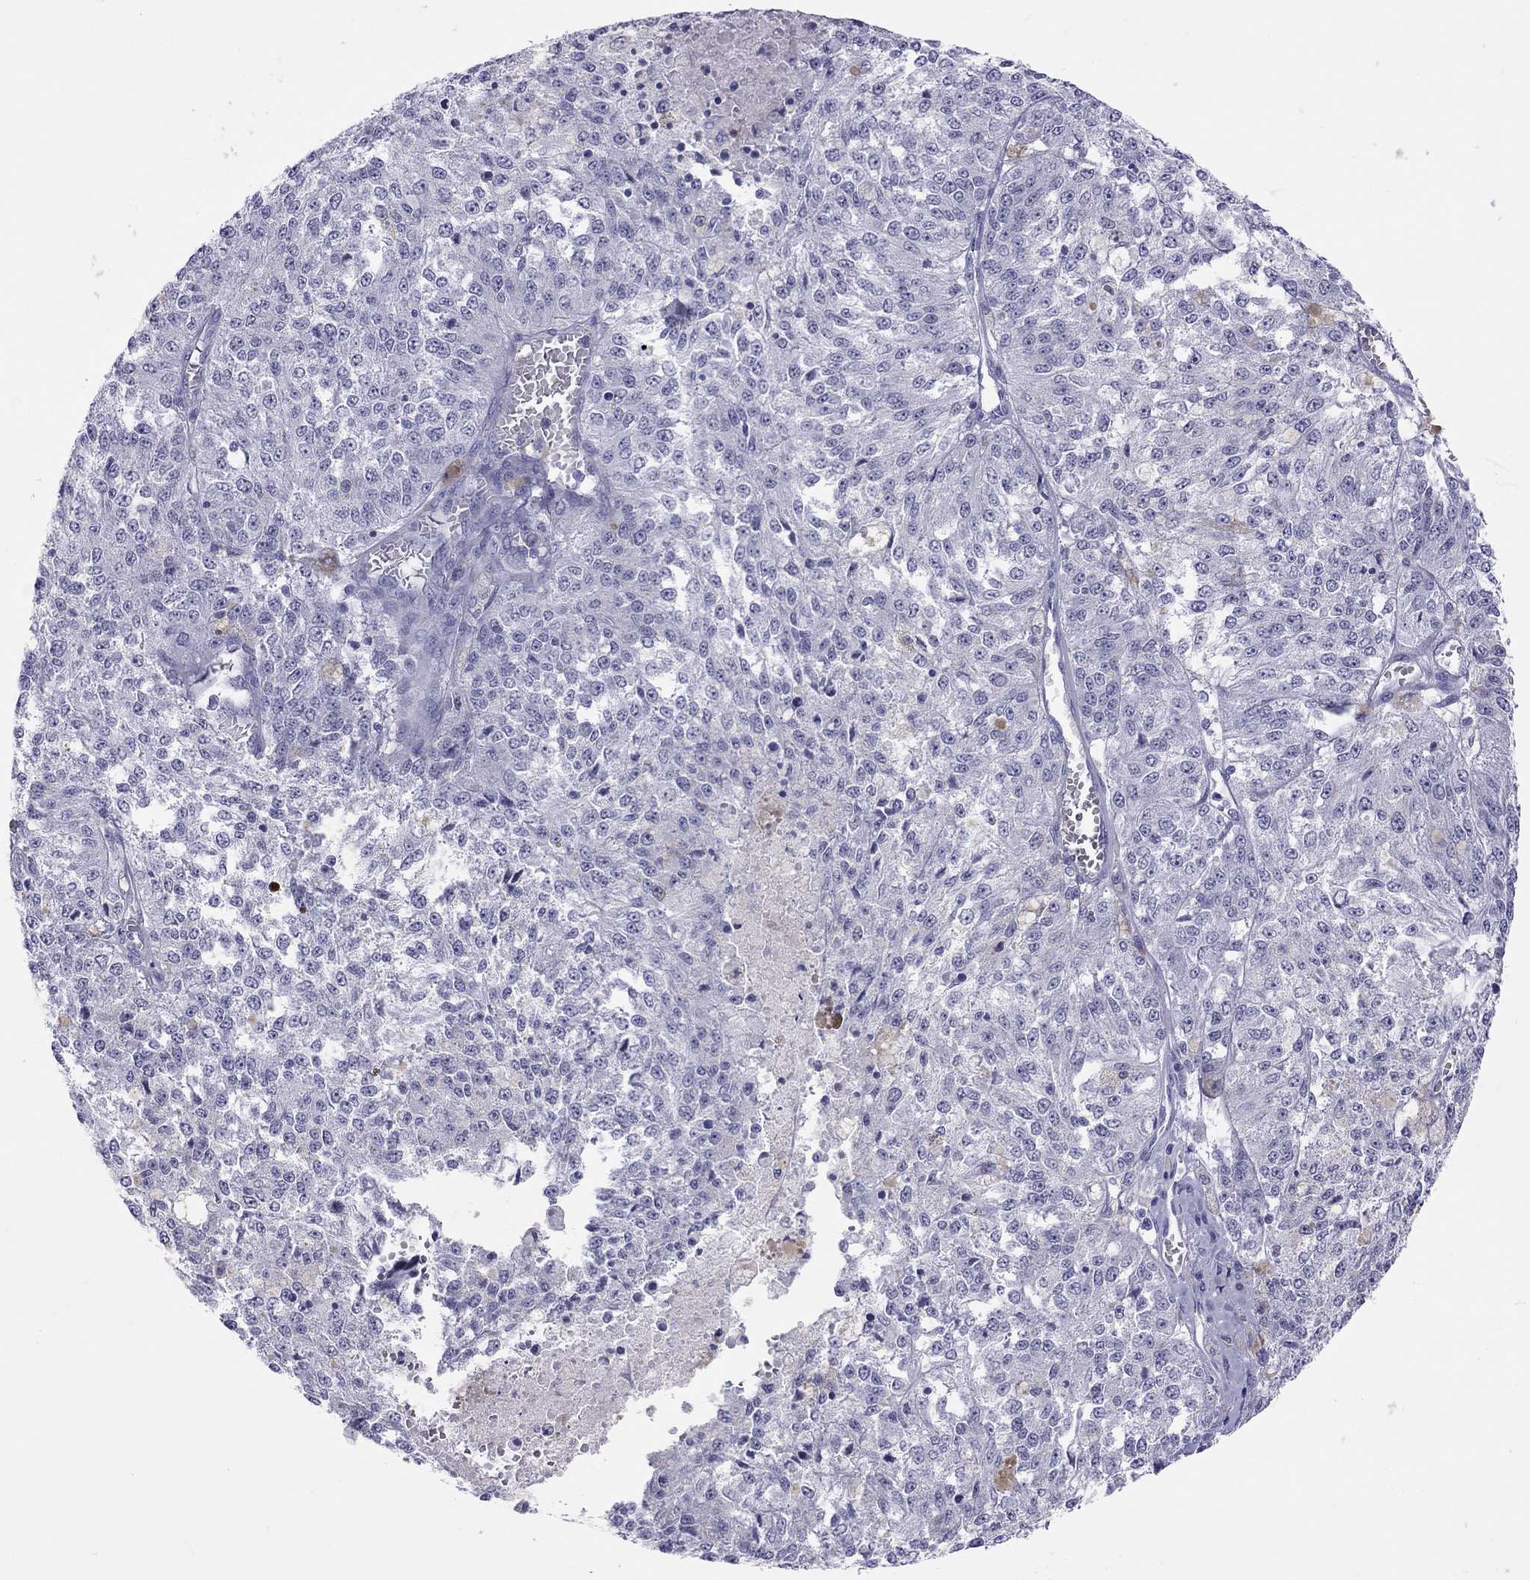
{"staining": {"intensity": "negative", "quantity": "none", "location": "none"}, "tissue": "melanoma", "cell_type": "Tumor cells", "image_type": "cancer", "snomed": [{"axis": "morphology", "description": "Malignant melanoma, Metastatic site"}, {"axis": "topography", "description": "Lymph node"}], "caption": "Immunohistochemical staining of melanoma demonstrates no significant expression in tumor cells. (Brightfield microscopy of DAB (3,3'-diaminobenzidine) immunohistochemistry at high magnification).", "gene": "JHY", "patient": {"sex": "female", "age": 64}}